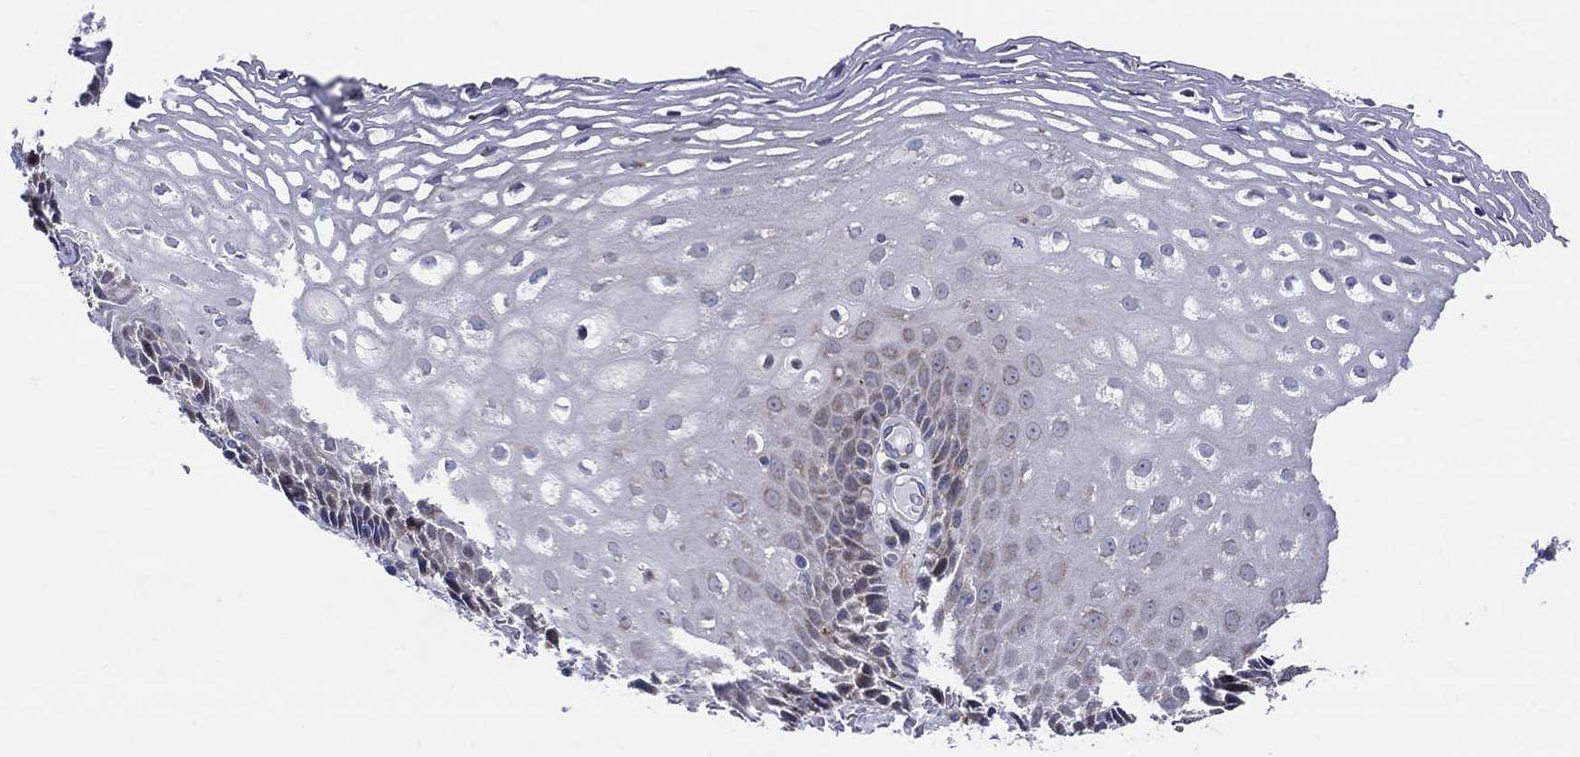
{"staining": {"intensity": "moderate", "quantity": "<25%", "location": "cytoplasmic/membranous"}, "tissue": "esophagus", "cell_type": "Squamous epithelial cells", "image_type": "normal", "snomed": [{"axis": "morphology", "description": "Normal tissue, NOS"}, {"axis": "topography", "description": "Esophagus"}], "caption": "This is a histology image of IHC staining of unremarkable esophagus, which shows moderate staining in the cytoplasmic/membranous of squamous epithelial cells.", "gene": "SLC35F2", "patient": {"sex": "male", "age": 76}}